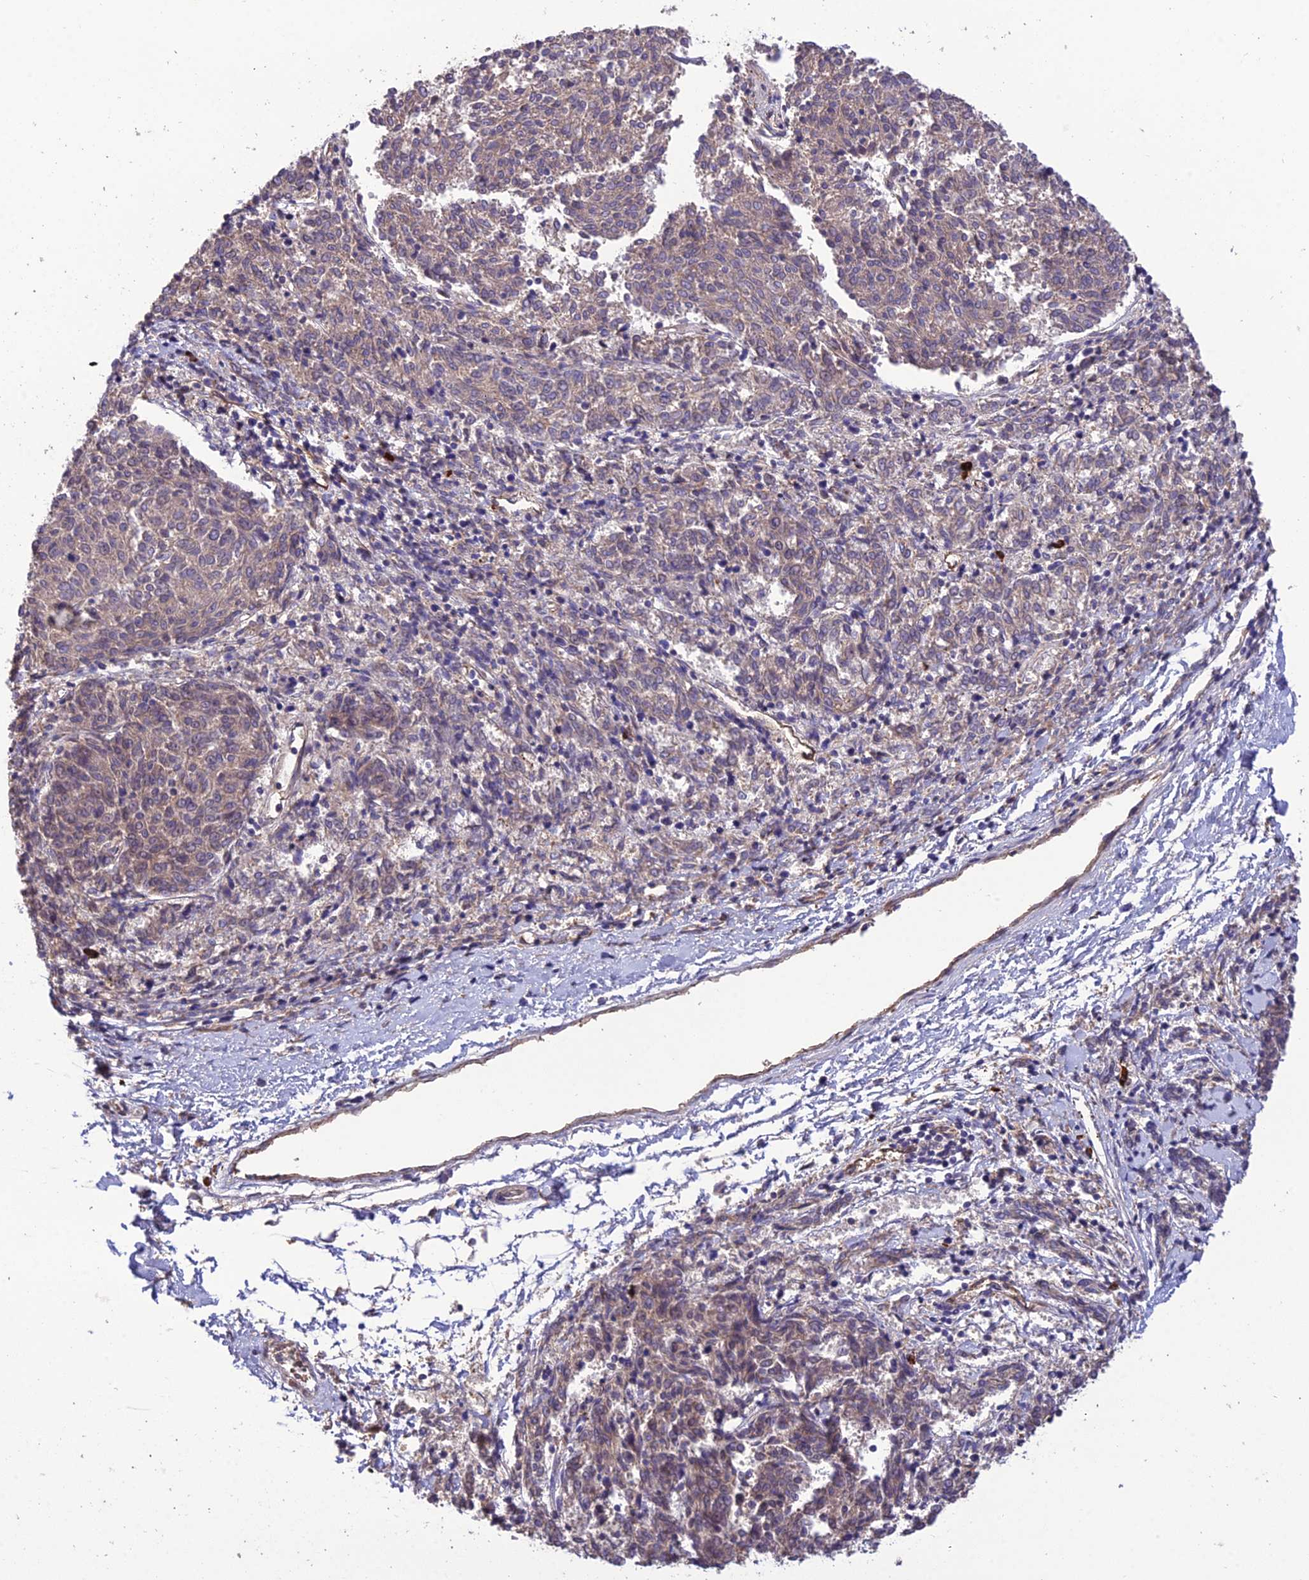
{"staining": {"intensity": "weak", "quantity": "<25%", "location": "cytoplasmic/membranous"}, "tissue": "melanoma", "cell_type": "Tumor cells", "image_type": "cancer", "snomed": [{"axis": "morphology", "description": "Malignant melanoma, NOS"}, {"axis": "topography", "description": "Skin"}], "caption": "Immunohistochemistry image of neoplastic tissue: human malignant melanoma stained with DAB (3,3'-diaminobenzidine) shows no significant protein positivity in tumor cells. The staining was performed using DAB to visualize the protein expression in brown, while the nuclei were stained in blue with hematoxylin (Magnification: 20x).", "gene": "MIOS", "patient": {"sex": "female", "age": 72}}